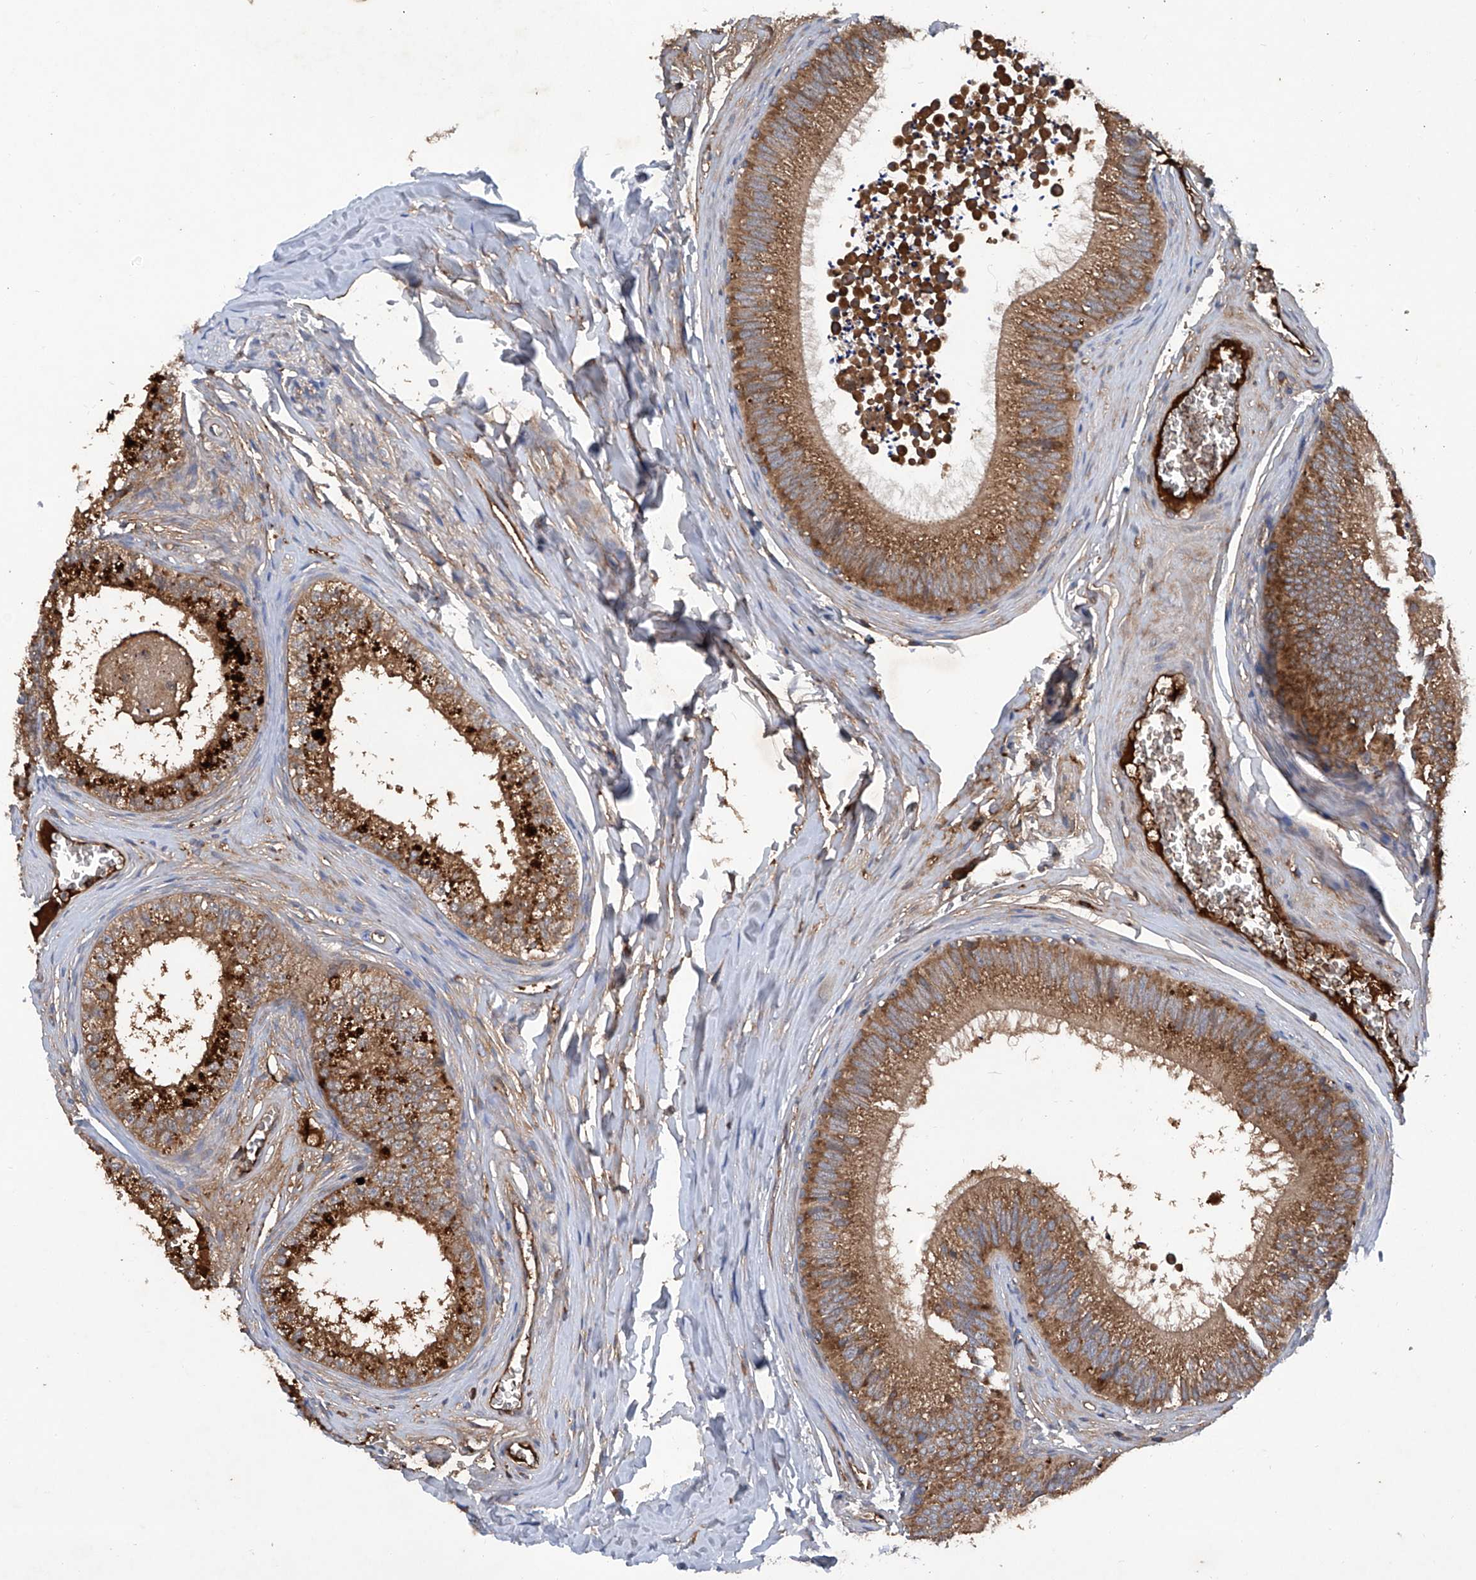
{"staining": {"intensity": "strong", "quantity": ">75%", "location": "cytoplasmic/membranous"}, "tissue": "epididymis", "cell_type": "Glandular cells", "image_type": "normal", "snomed": [{"axis": "morphology", "description": "Normal tissue, NOS"}, {"axis": "topography", "description": "Epididymis"}], "caption": "Human epididymis stained with a brown dye demonstrates strong cytoplasmic/membranous positive positivity in about >75% of glandular cells.", "gene": "ASCC3", "patient": {"sex": "male", "age": 29}}